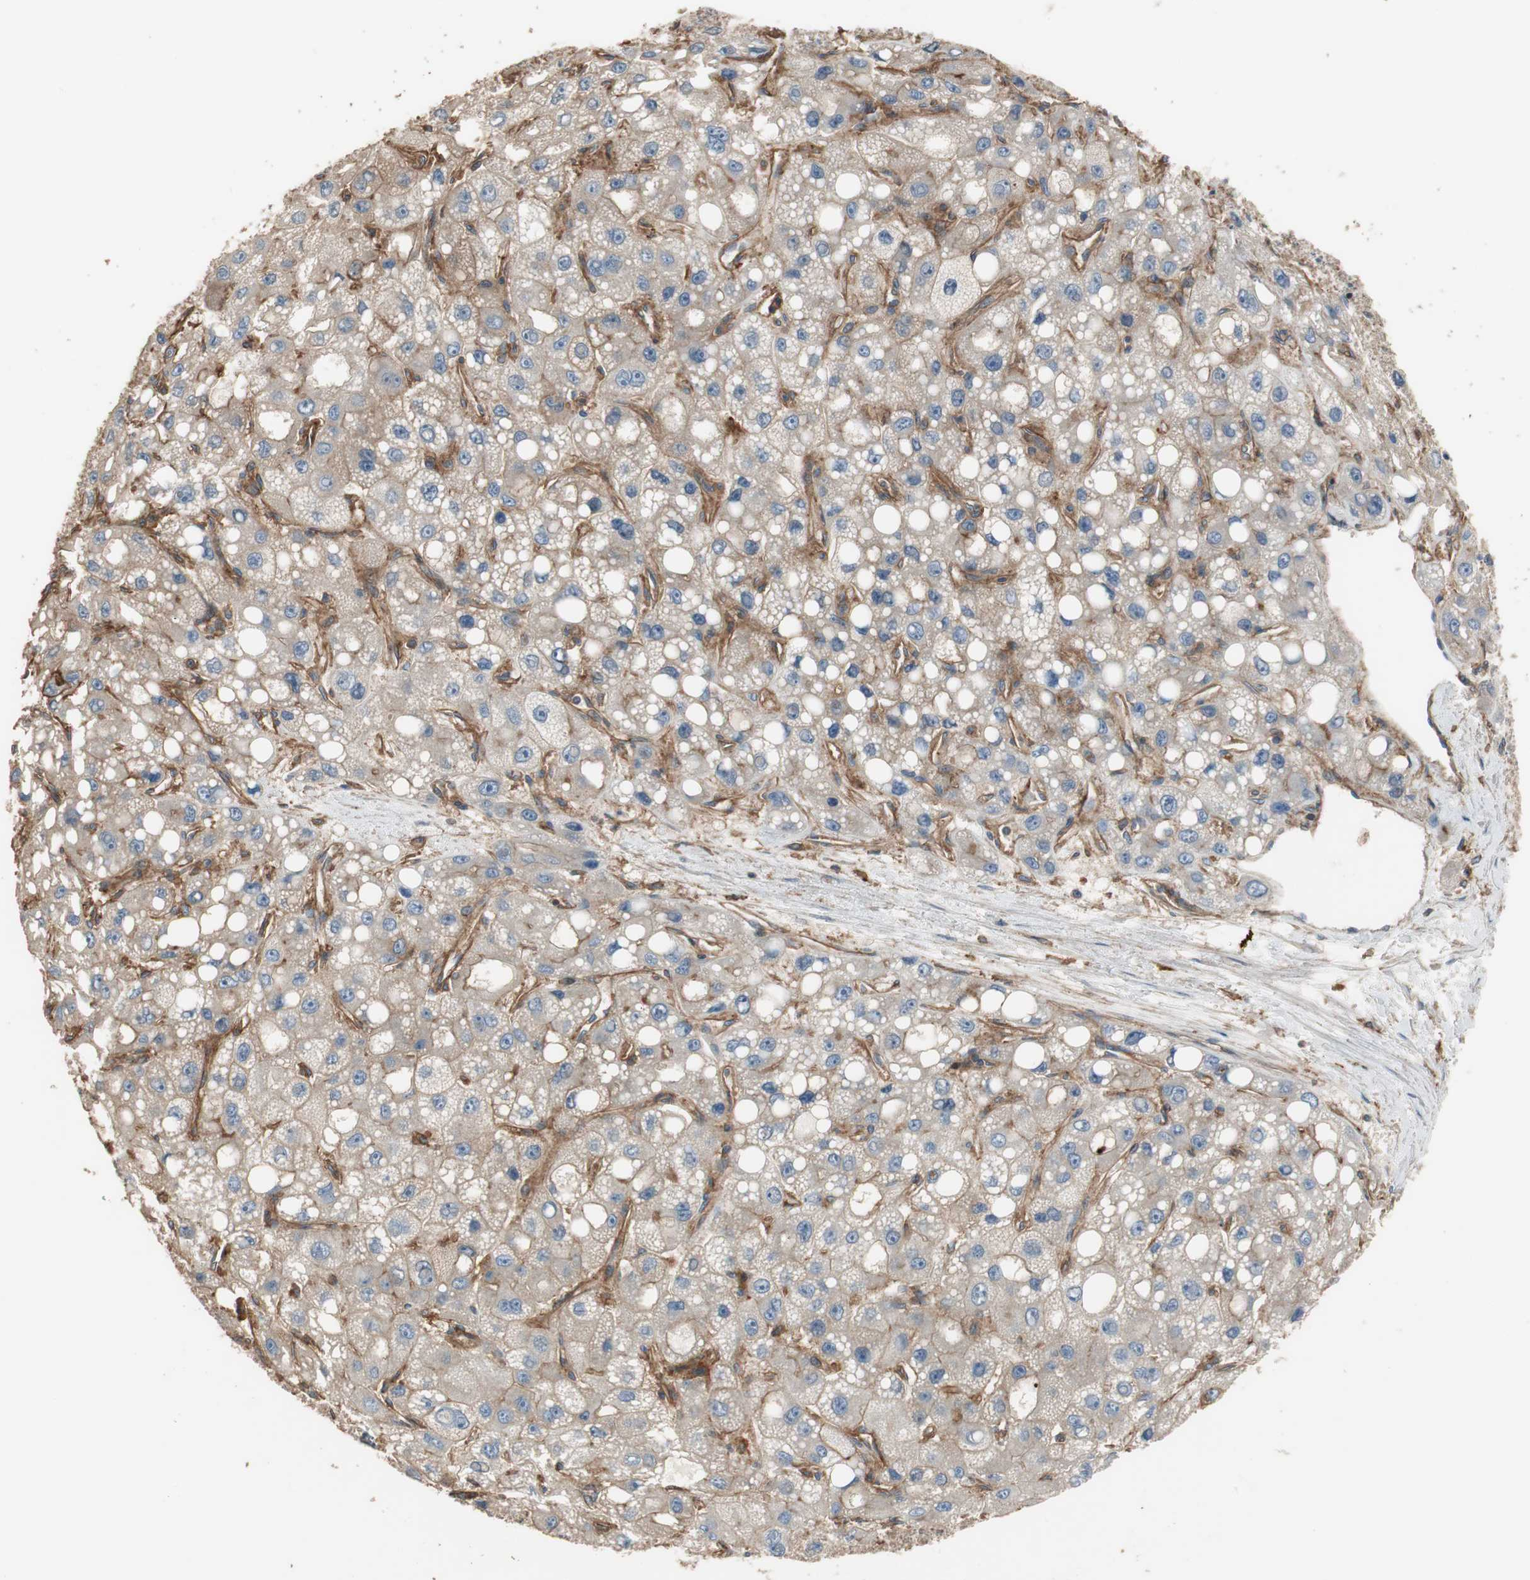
{"staining": {"intensity": "negative", "quantity": "none", "location": "none"}, "tissue": "liver cancer", "cell_type": "Tumor cells", "image_type": "cancer", "snomed": [{"axis": "morphology", "description": "Carcinoma, Hepatocellular, NOS"}, {"axis": "topography", "description": "Liver"}], "caption": "Image shows no significant protein staining in tumor cells of liver cancer (hepatocellular carcinoma).", "gene": "IL1RL1", "patient": {"sex": "male", "age": 55}}